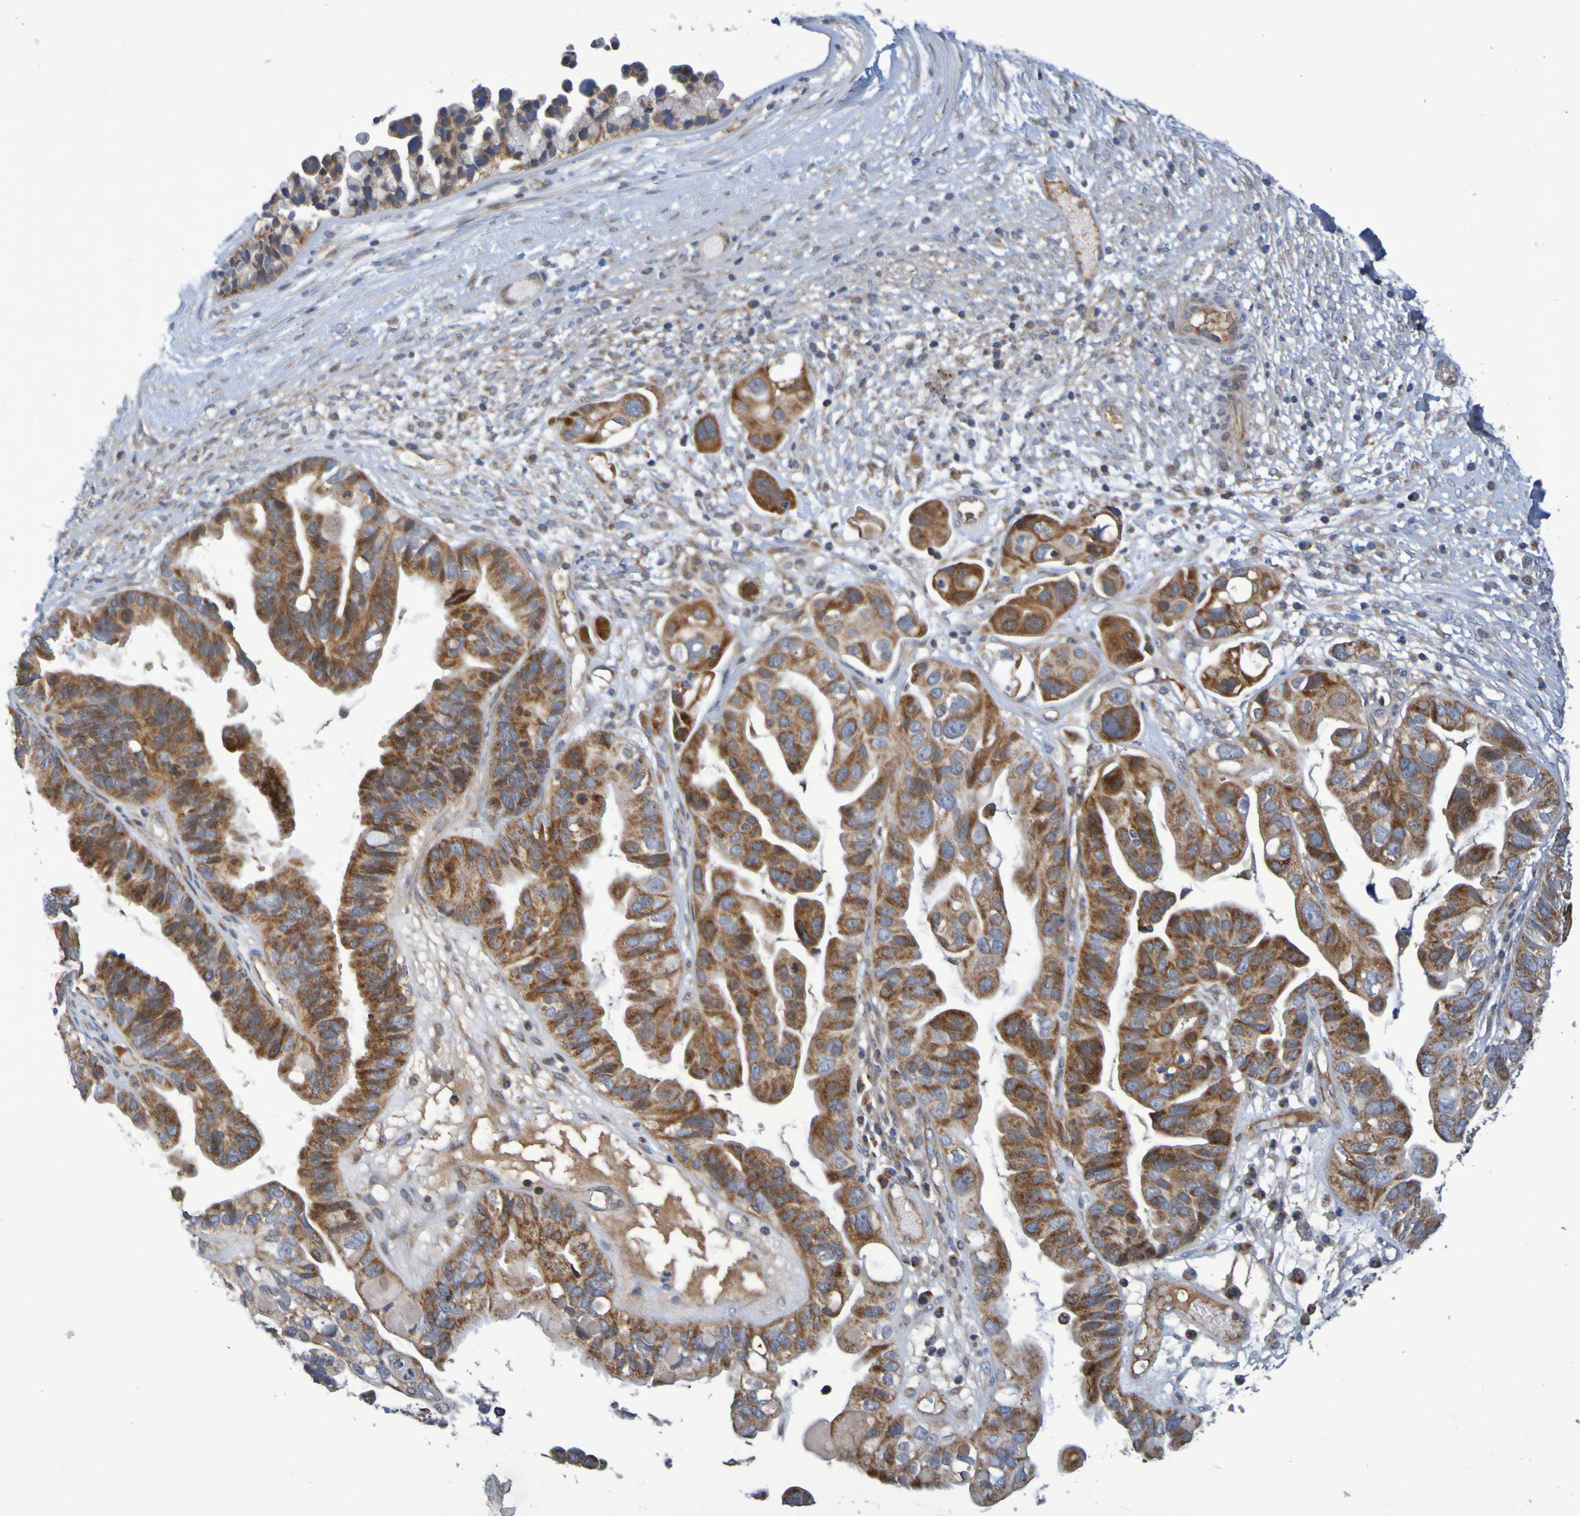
{"staining": {"intensity": "strong", "quantity": ">75%", "location": "cytoplasmic/membranous"}, "tissue": "ovarian cancer", "cell_type": "Tumor cells", "image_type": "cancer", "snomed": [{"axis": "morphology", "description": "Cystadenocarcinoma, serous, NOS"}, {"axis": "topography", "description": "Ovary"}], "caption": "A high-resolution micrograph shows IHC staining of serous cystadenocarcinoma (ovarian), which shows strong cytoplasmic/membranous staining in approximately >75% of tumor cells.", "gene": "CCDC51", "patient": {"sex": "female", "age": 56}}